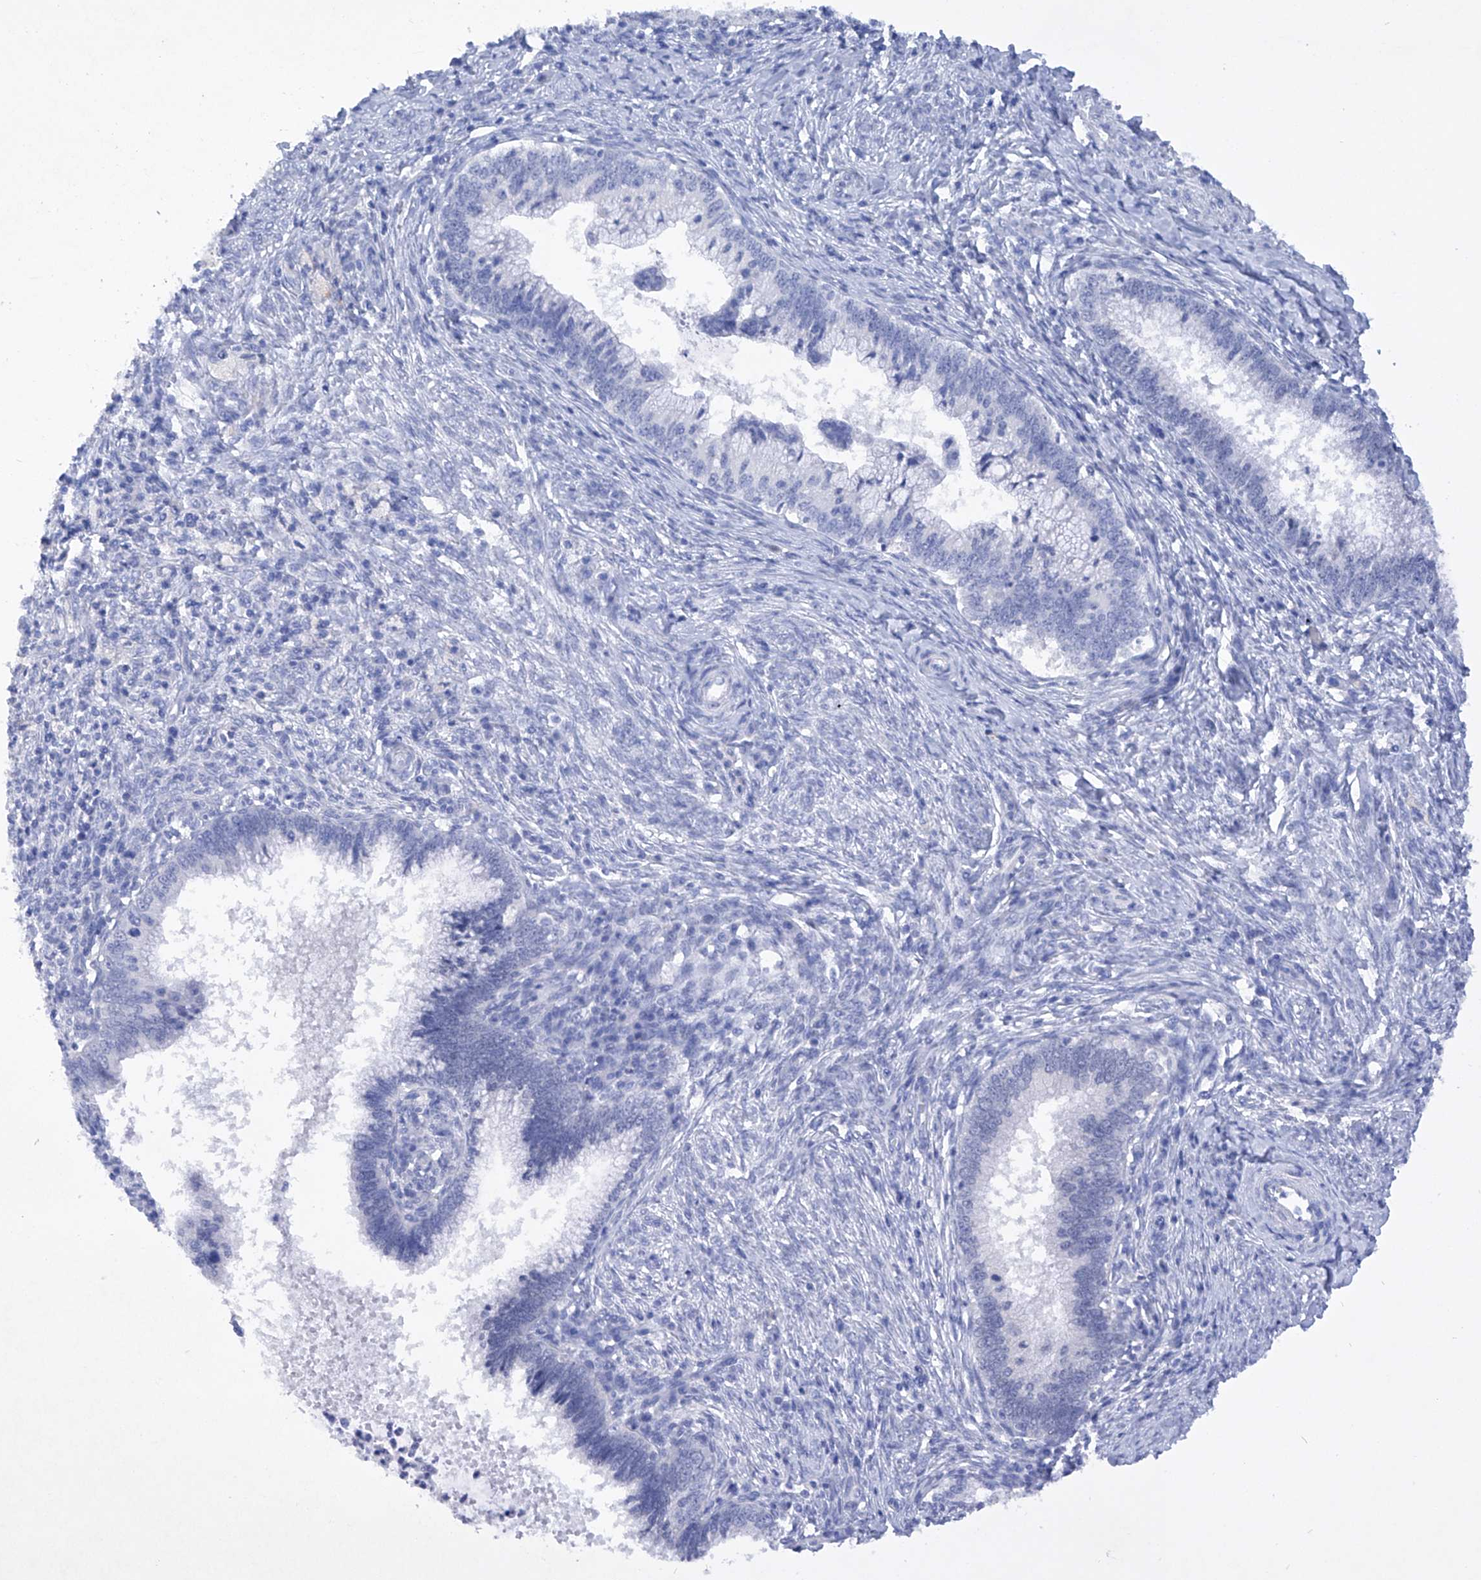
{"staining": {"intensity": "negative", "quantity": "none", "location": "none"}, "tissue": "cervical cancer", "cell_type": "Tumor cells", "image_type": "cancer", "snomed": [{"axis": "morphology", "description": "Adenocarcinoma, NOS"}, {"axis": "topography", "description": "Cervix"}], "caption": "This is an immunohistochemistry histopathology image of human cervical cancer. There is no expression in tumor cells.", "gene": "BARX2", "patient": {"sex": "female", "age": 36}}